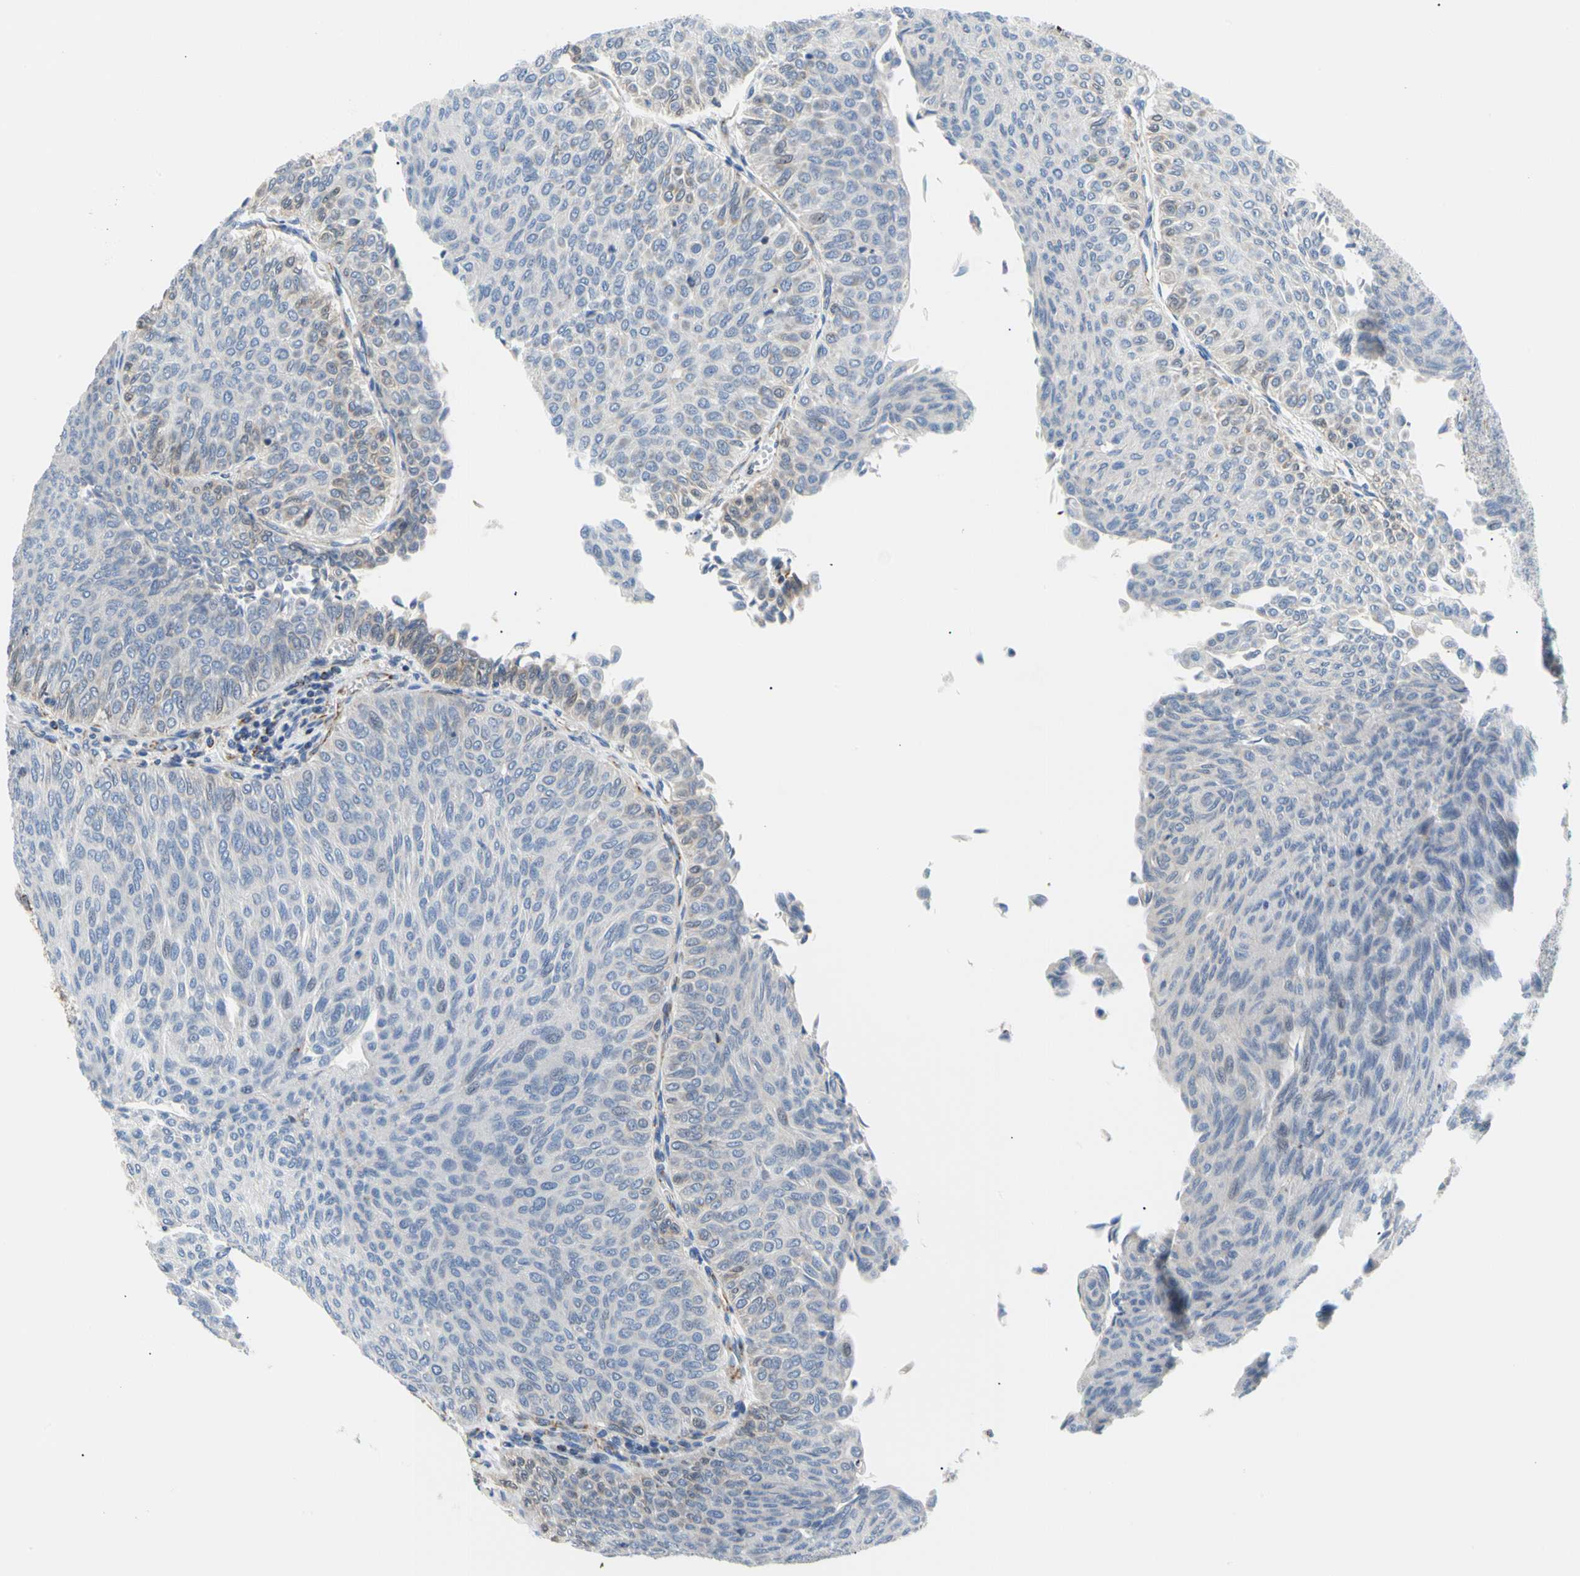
{"staining": {"intensity": "weak", "quantity": "<25%", "location": "cytoplasmic/membranous"}, "tissue": "urothelial cancer", "cell_type": "Tumor cells", "image_type": "cancer", "snomed": [{"axis": "morphology", "description": "Urothelial carcinoma, Low grade"}, {"axis": "topography", "description": "Urinary bladder"}], "caption": "Tumor cells show no significant staining in urothelial cancer. The staining was performed using DAB (3,3'-diaminobenzidine) to visualize the protein expression in brown, while the nuclei were stained in blue with hematoxylin (Magnification: 20x).", "gene": "ACAT1", "patient": {"sex": "male", "age": 78}}